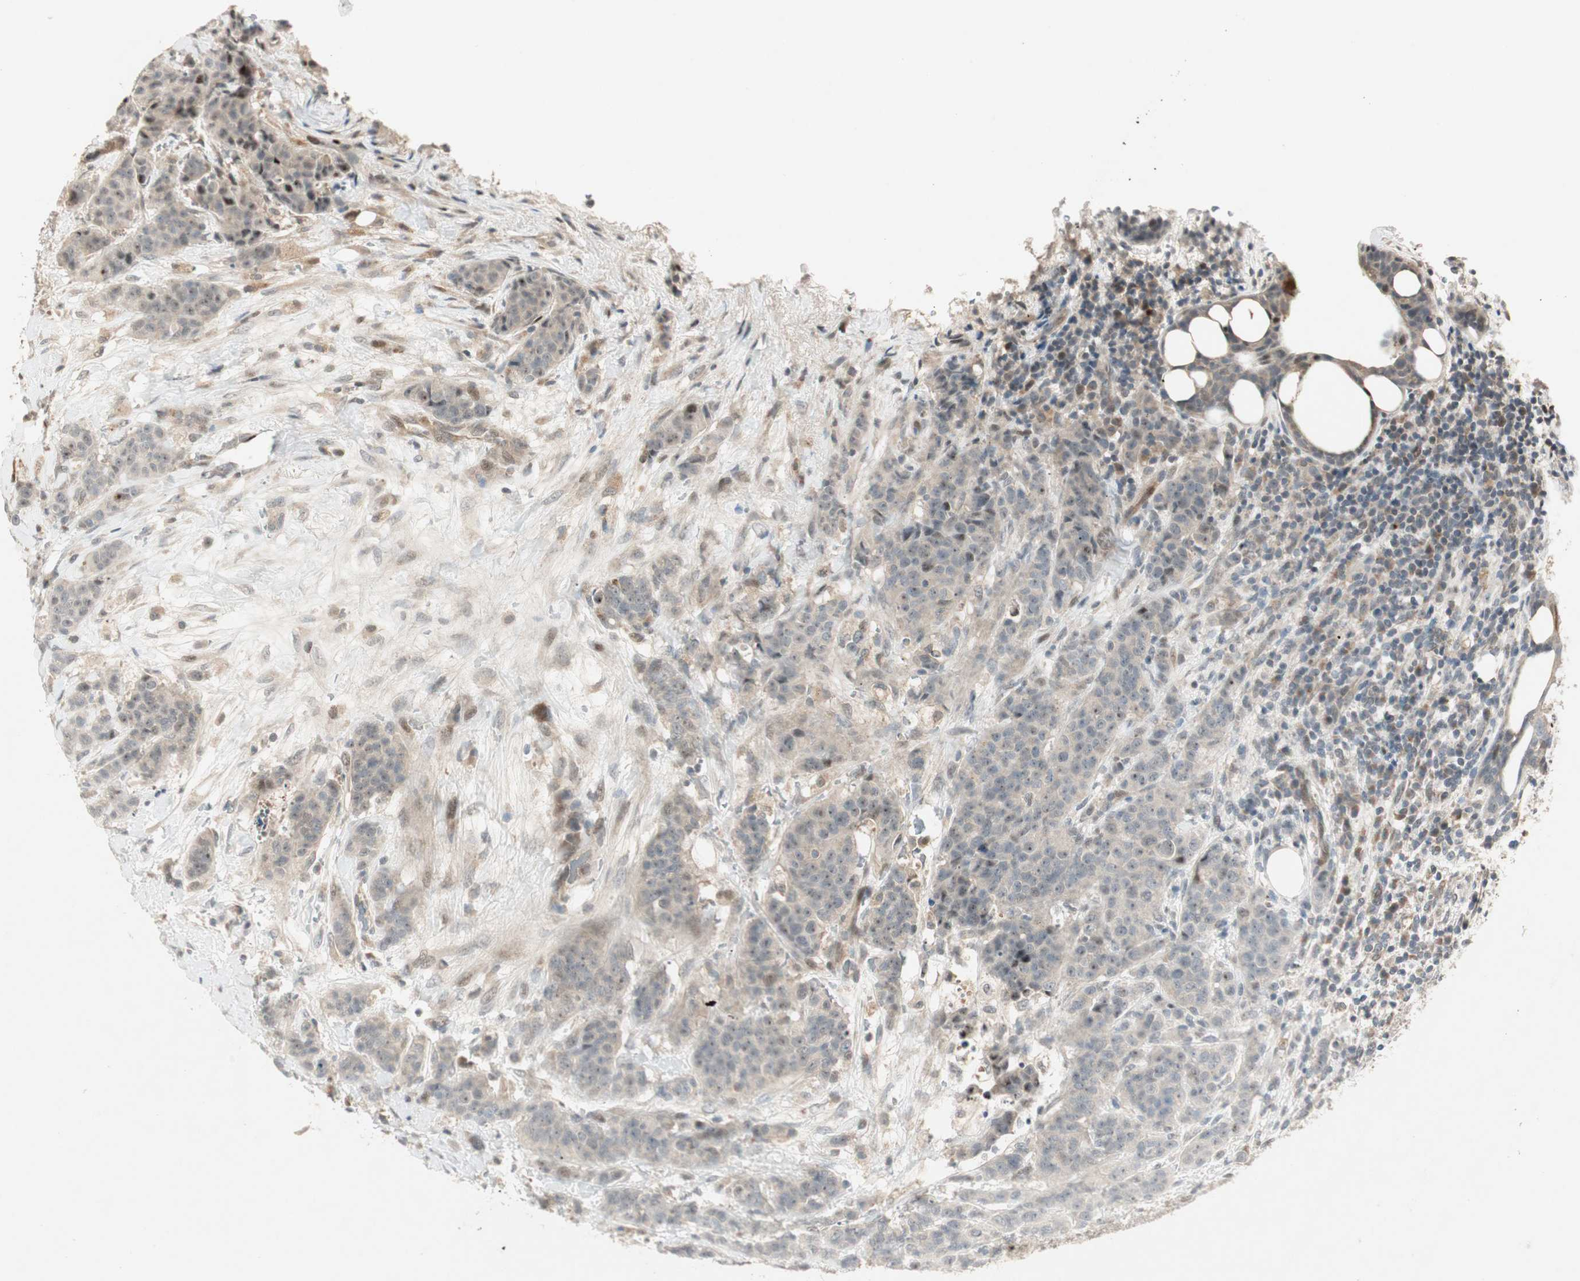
{"staining": {"intensity": "weak", "quantity": "25%-75%", "location": "cytoplasmic/membranous,nuclear"}, "tissue": "breast cancer", "cell_type": "Tumor cells", "image_type": "cancer", "snomed": [{"axis": "morphology", "description": "Duct carcinoma"}, {"axis": "topography", "description": "Breast"}], "caption": "A high-resolution photomicrograph shows immunohistochemistry staining of intraductal carcinoma (breast), which shows weak cytoplasmic/membranous and nuclear expression in approximately 25%-75% of tumor cells.", "gene": "ACSL5", "patient": {"sex": "female", "age": 40}}